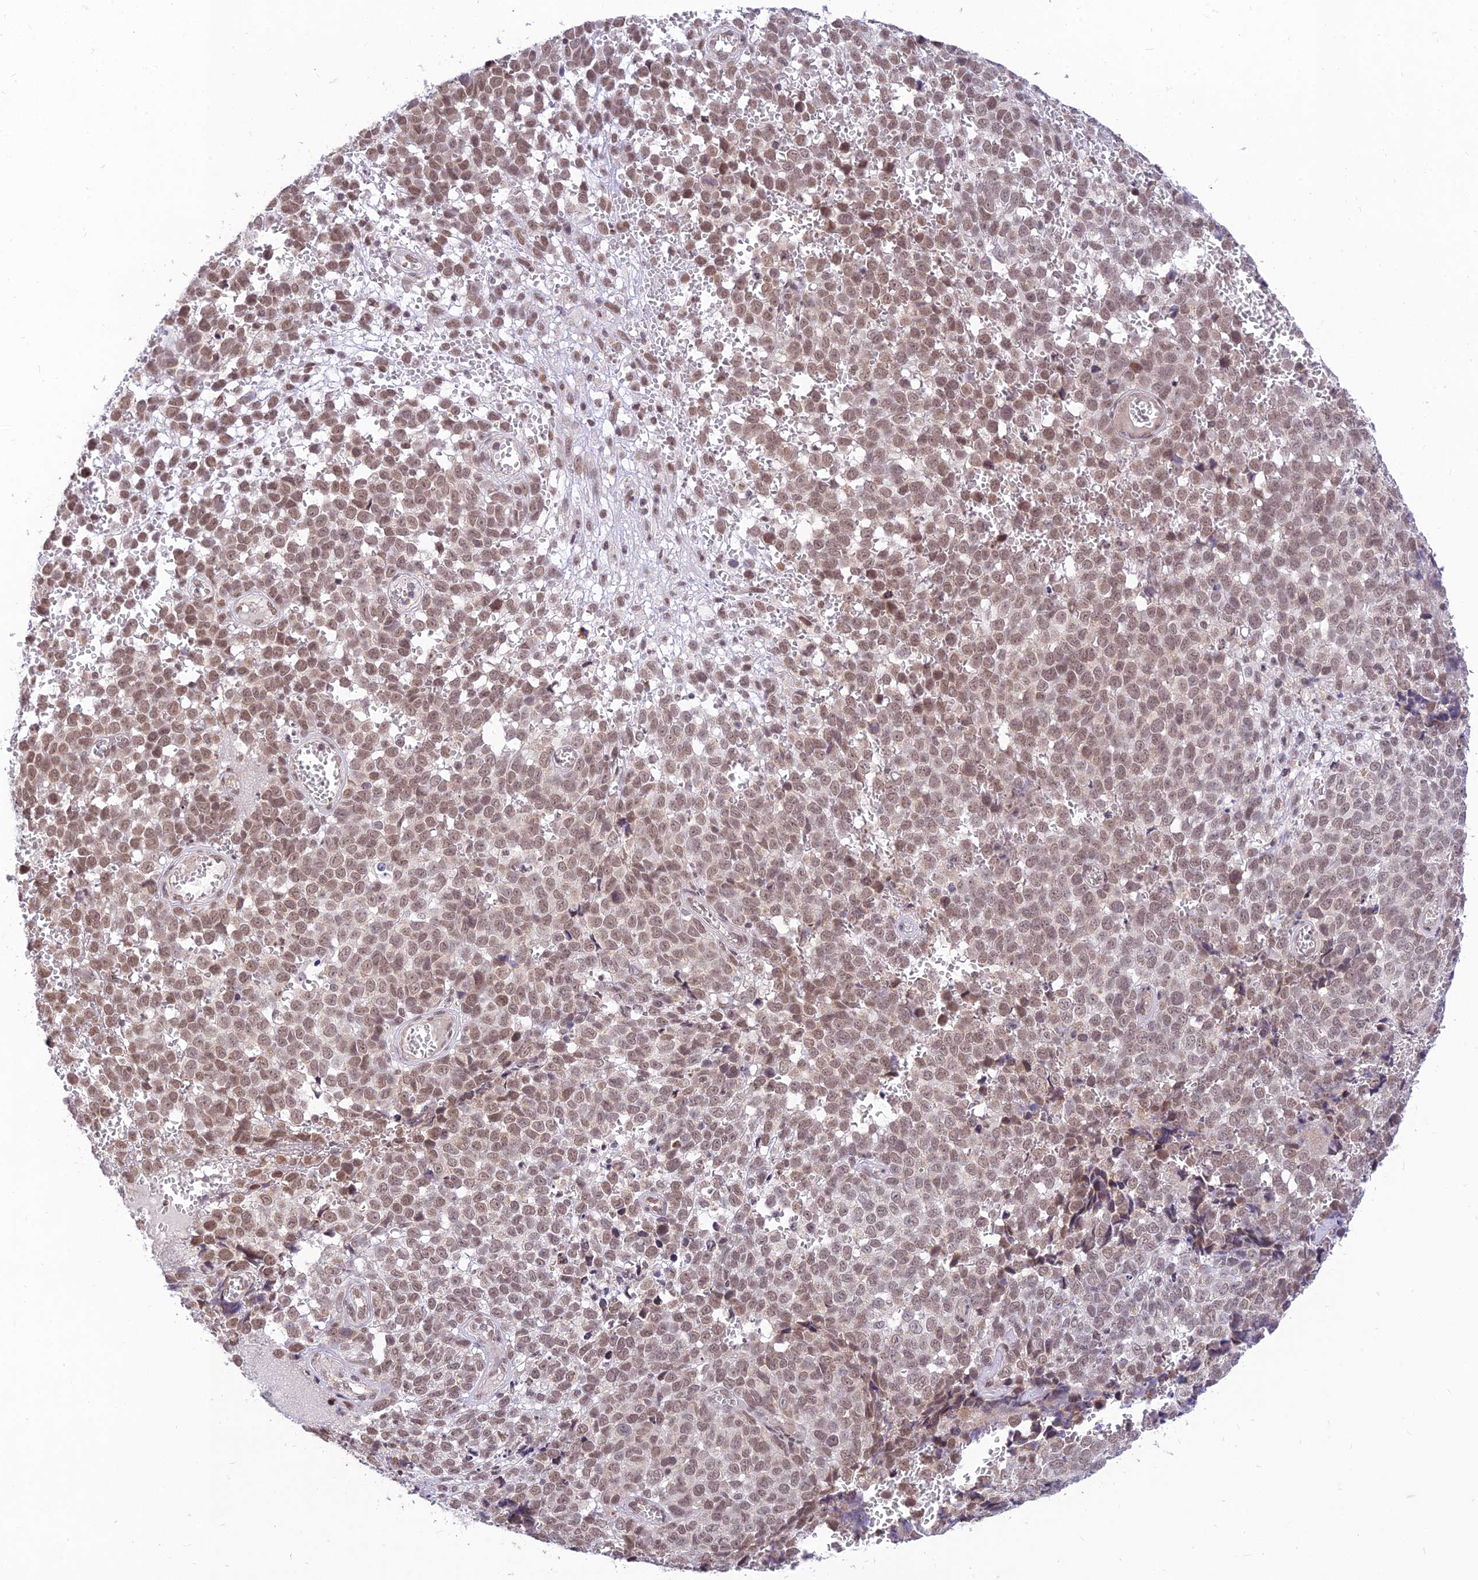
{"staining": {"intensity": "moderate", "quantity": ">75%", "location": "nuclear"}, "tissue": "melanoma", "cell_type": "Tumor cells", "image_type": "cancer", "snomed": [{"axis": "morphology", "description": "Malignant melanoma, NOS"}, {"axis": "topography", "description": "Nose, NOS"}], "caption": "Malignant melanoma stained with immunohistochemistry (IHC) shows moderate nuclear staining in about >75% of tumor cells. (DAB (3,3'-diaminobenzidine) IHC, brown staining for protein, blue staining for nuclei).", "gene": "MICOS13", "patient": {"sex": "female", "age": 48}}